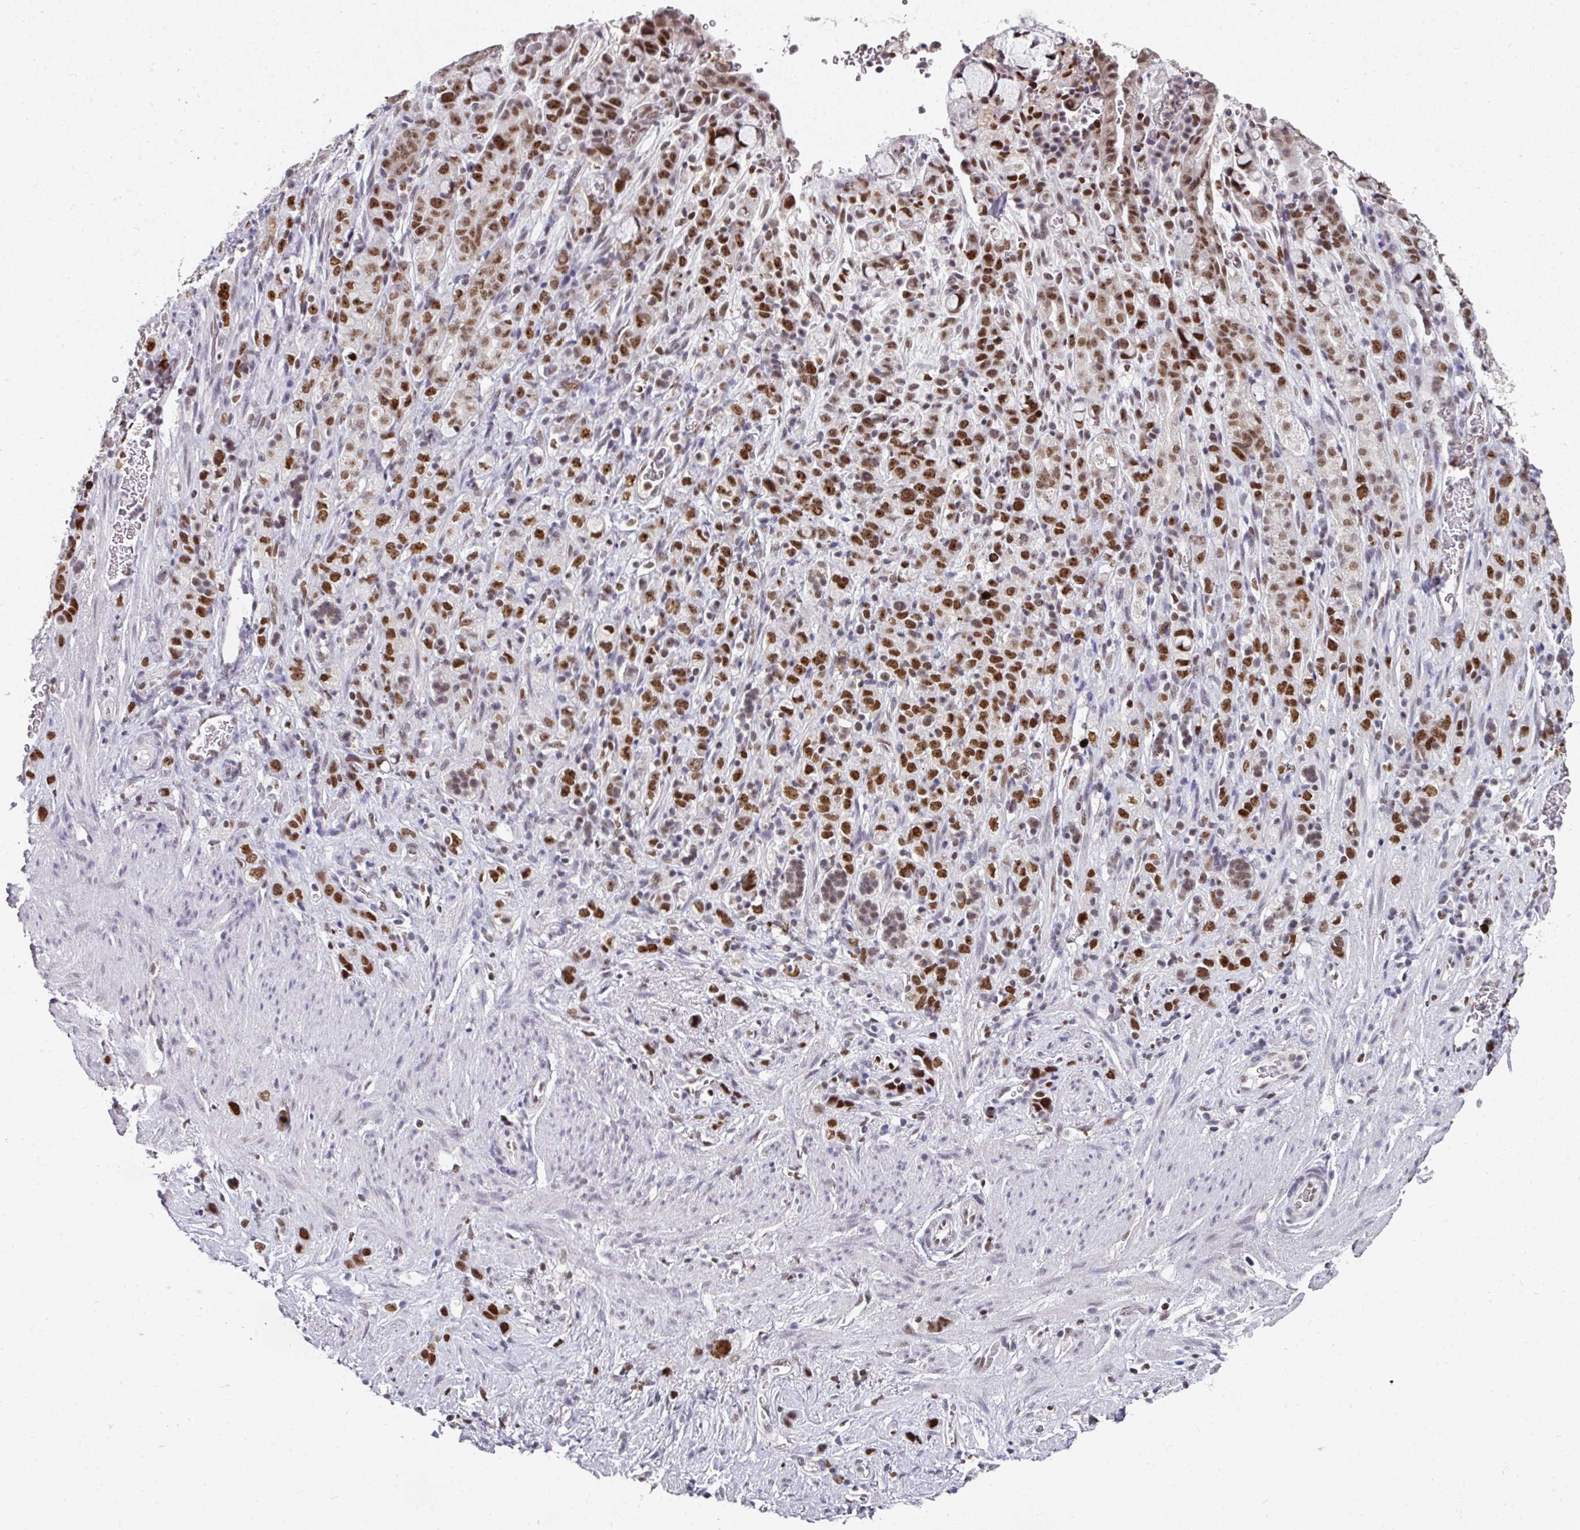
{"staining": {"intensity": "moderate", "quantity": ">75%", "location": "nuclear"}, "tissue": "stomach cancer", "cell_type": "Tumor cells", "image_type": "cancer", "snomed": [{"axis": "morphology", "description": "Adenocarcinoma, NOS"}, {"axis": "topography", "description": "Stomach"}], "caption": "A brown stain labels moderate nuclear expression of a protein in human stomach adenocarcinoma tumor cells.", "gene": "RAD50", "patient": {"sex": "female", "age": 65}}